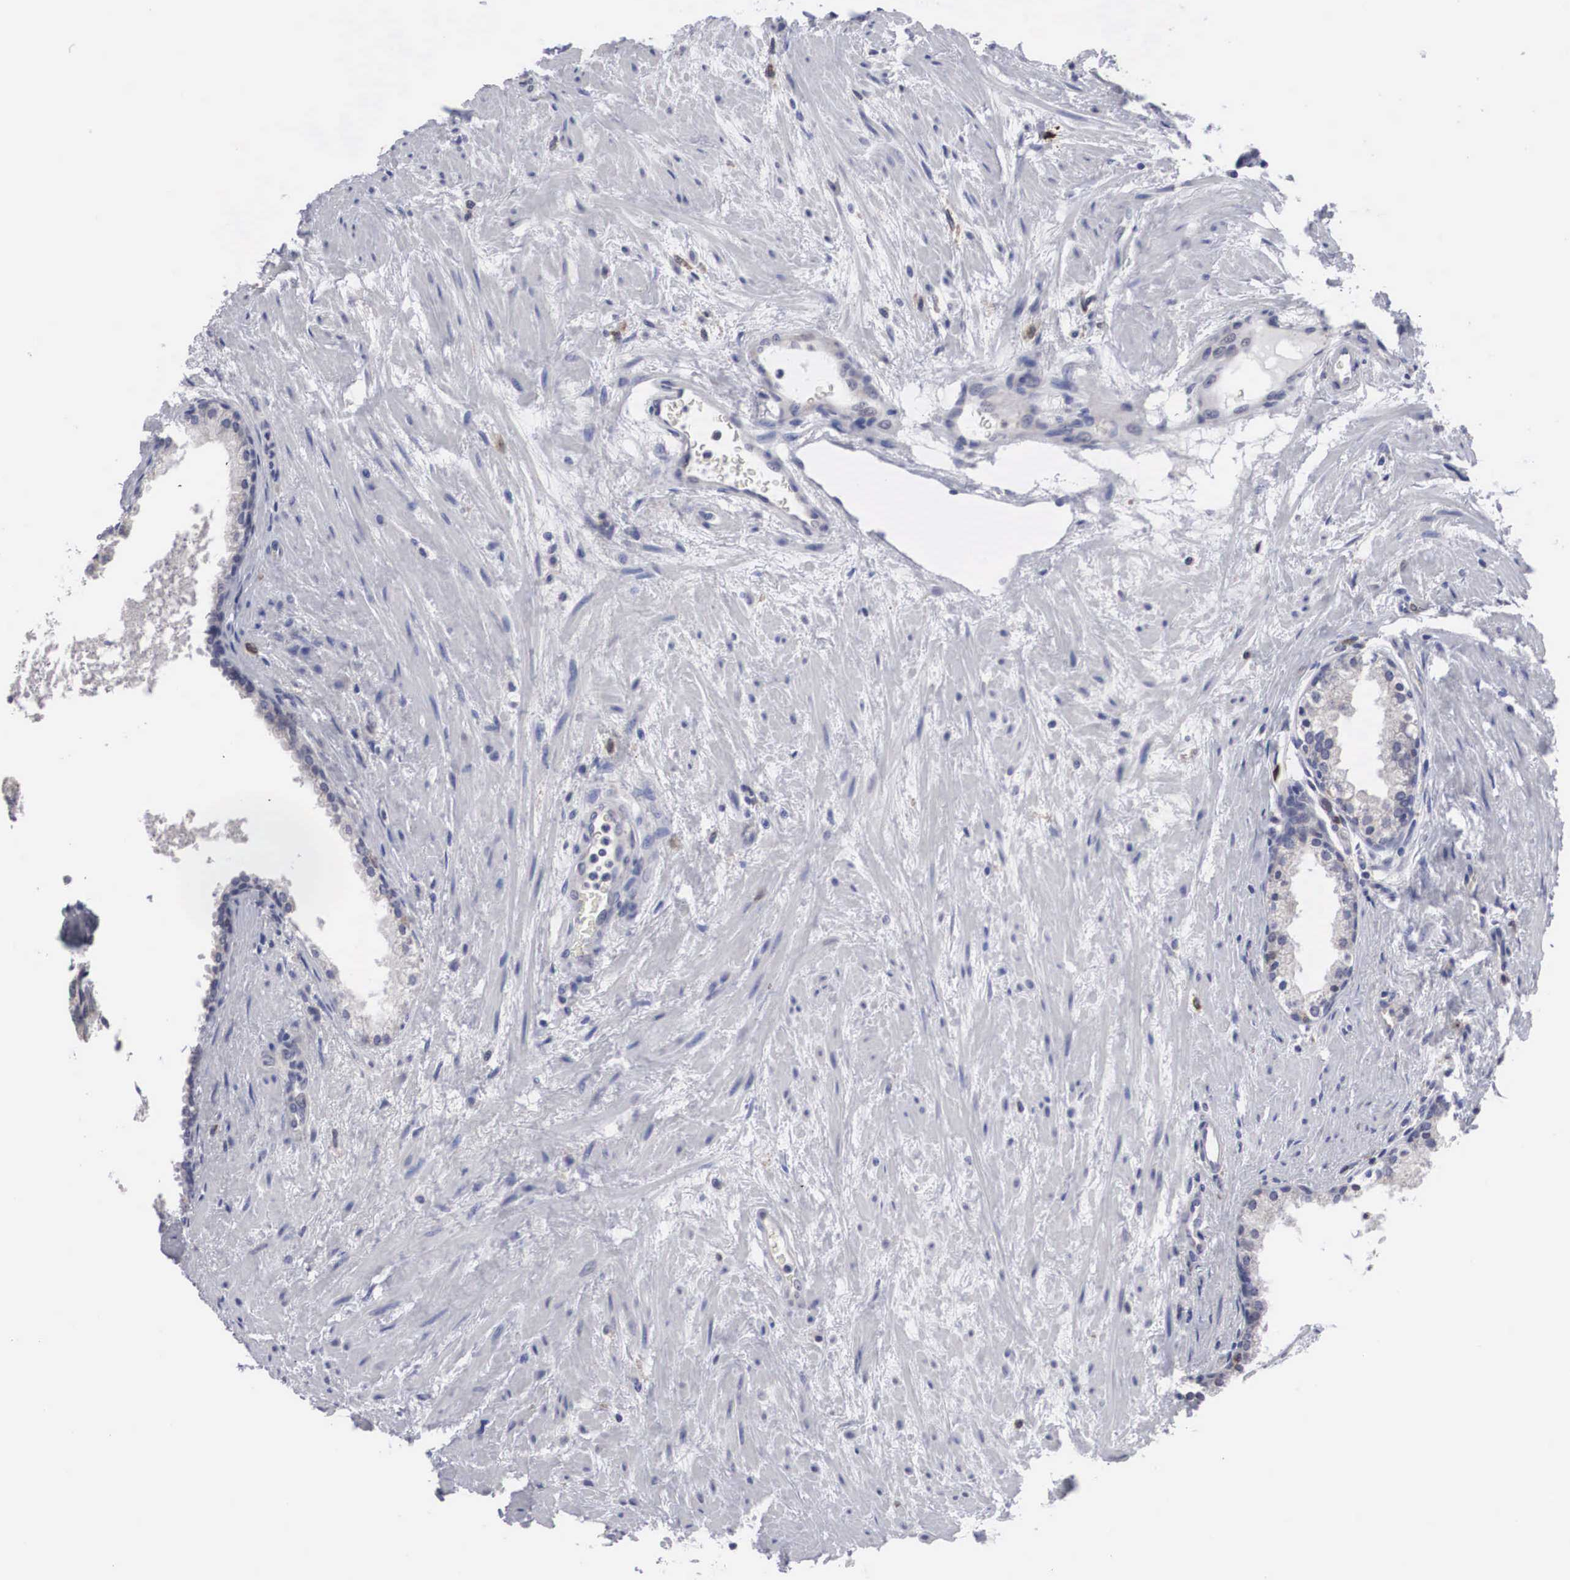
{"staining": {"intensity": "weak", "quantity": "<25%", "location": "cytoplasmic/membranous"}, "tissue": "prostate", "cell_type": "Glandular cells", "image_type": "normal", "snomed": [{"axis": "morphology", "description": "Normal tissue, NOS"}, {"axis": "topography", "description": "Prostate"}], "caption": "DAB (3,3'-diaminobenzidine) immunohistochemical staining of unremarkable prostate exhibits no significant staining in glandular cells. (DAB immunohistochemistry (IHC) visualized using brightfield microscopy, high magnification).", "gene": "HMOX1", "patient": {"sex": "male", "age": 65}}